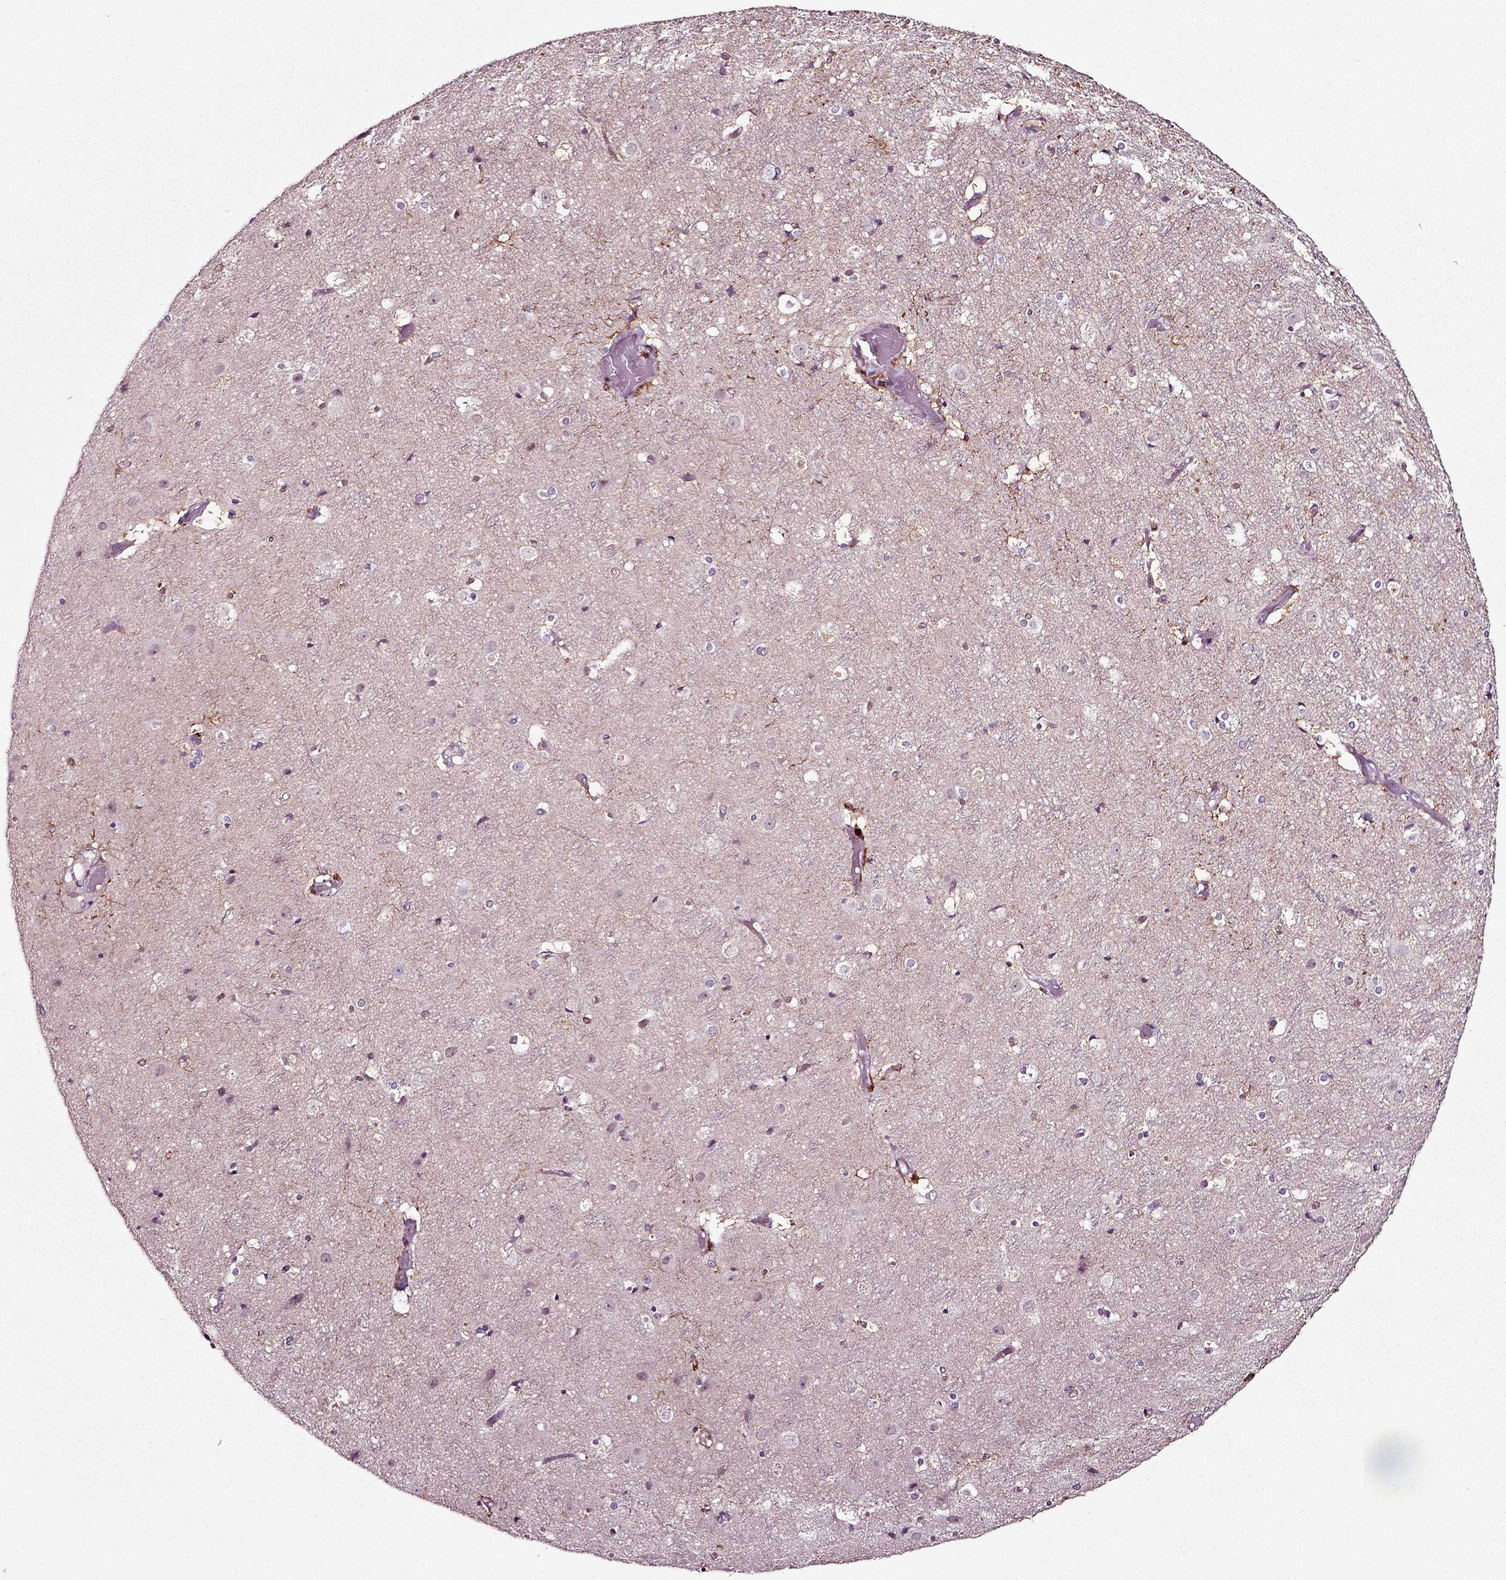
{"staining": {"intensity": "negative", "quantity": "none", "location": "none"}, "tissue": "cerebral cortex", "cell_type": "Endothelial cells", "image_type": "normal", "snomed": [{"axis": "morphology", "description": "Normal tissue, NOS"}, {"axis": "topography", "description": "Cerebral cortex"}], "caption": "This is an immunohistochemistry histopathology image of unremarkable human cerebral cortex. There is no positivity in endothelial cells.", "gene": "RHOF", "patient": {"sex": "female", "age": 52}}